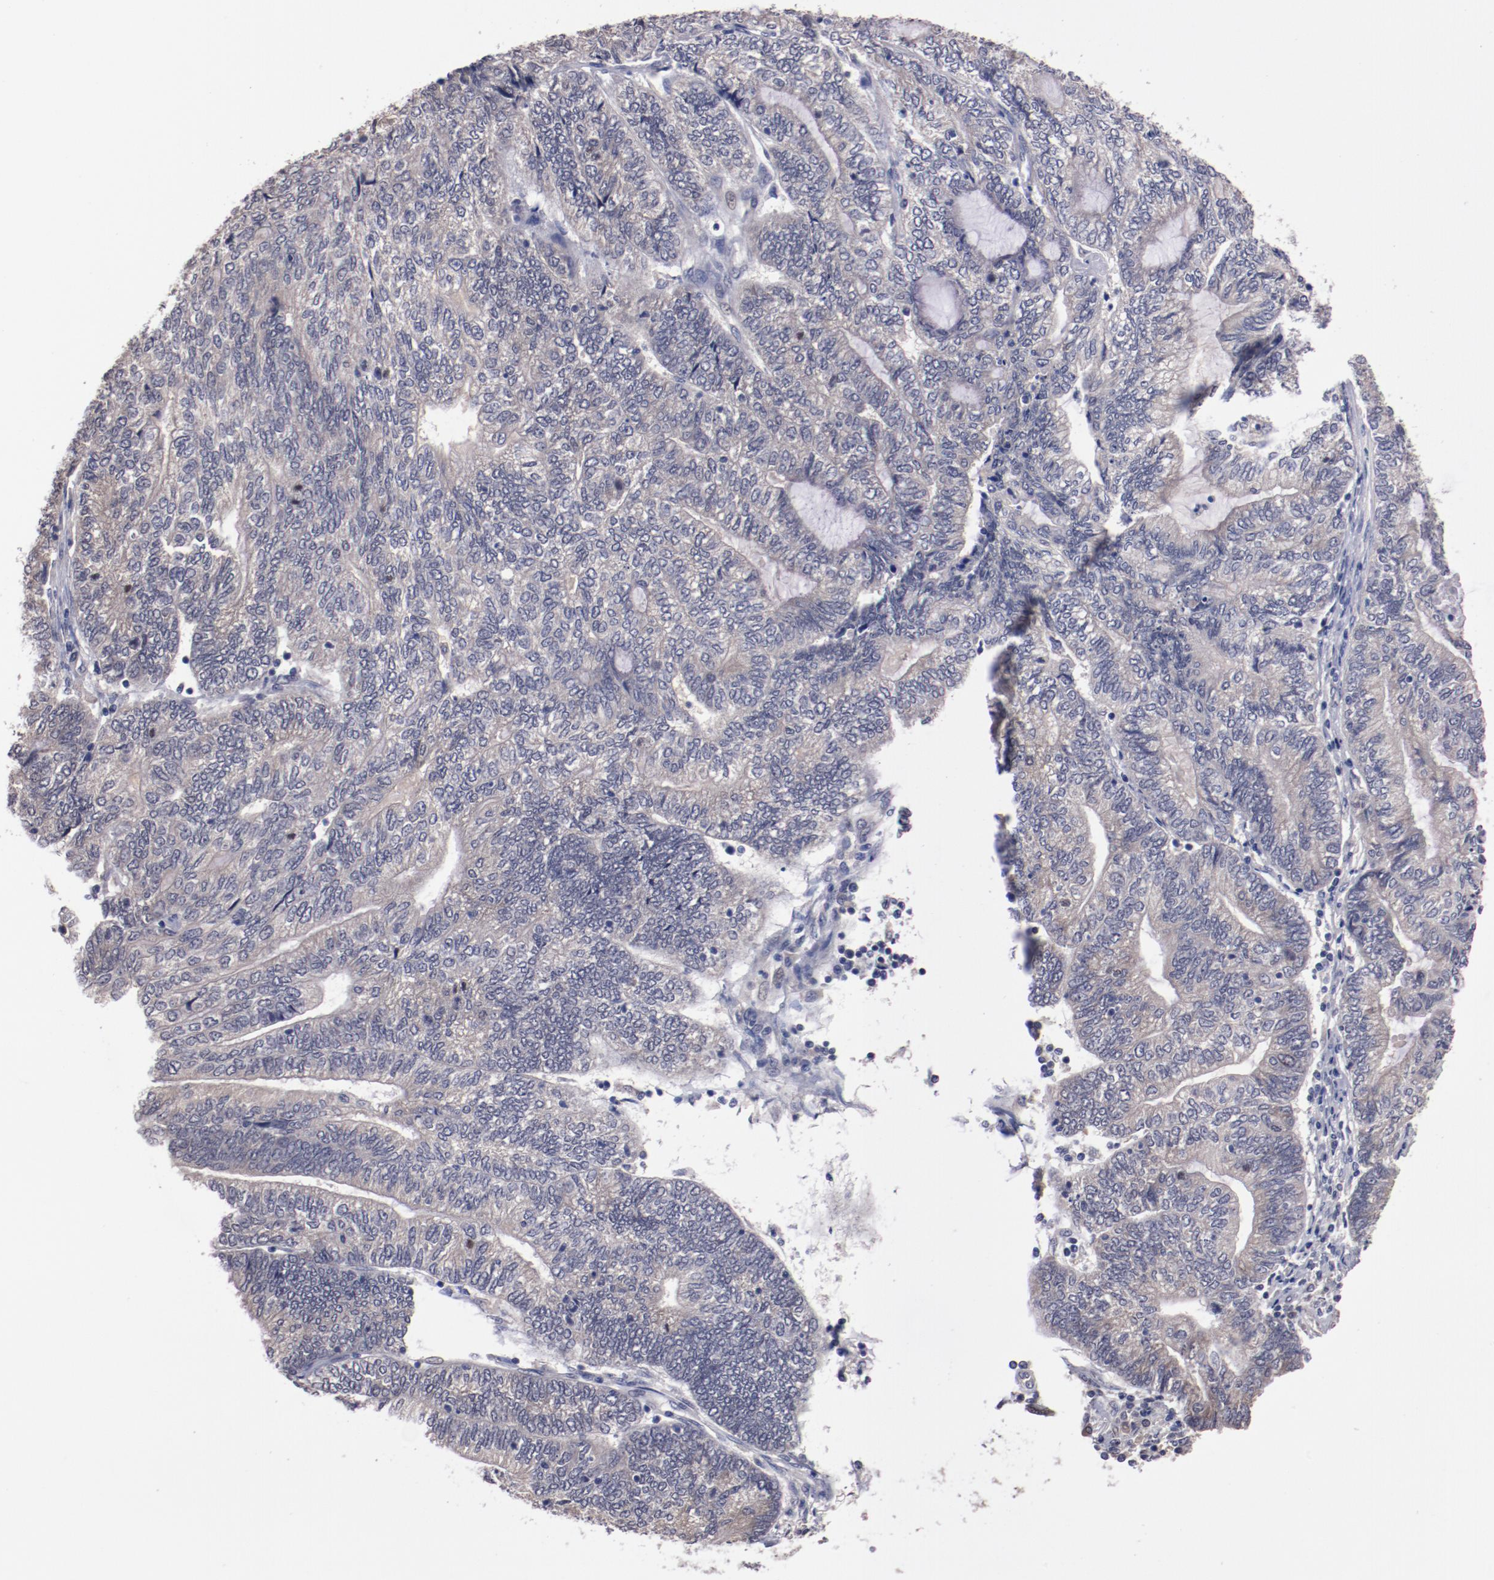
{"staining": {"intensity": "weak", "quantity": "25%-75%", "location": "cytoplasmic/membranous"}, "tissue": "endometrial cancer", "cell_type": "Tumor cells", "image_type": "cancer", "snomed": [{"axis": "morphology", "description": "Adenocarcinoma, NOS"}, {"axis": "topography", "description": "Uterus"}, {"axis": "topography", "description": "Endometrium"}], "caption": "This is an image of IHC staining of adenocarcinoma (endometrial), which shows weak positivity in the cytoplasmic/membranous of tumor cells.", "gene": "FAM81A", "patient": {"sex": "female", "age": 70}}